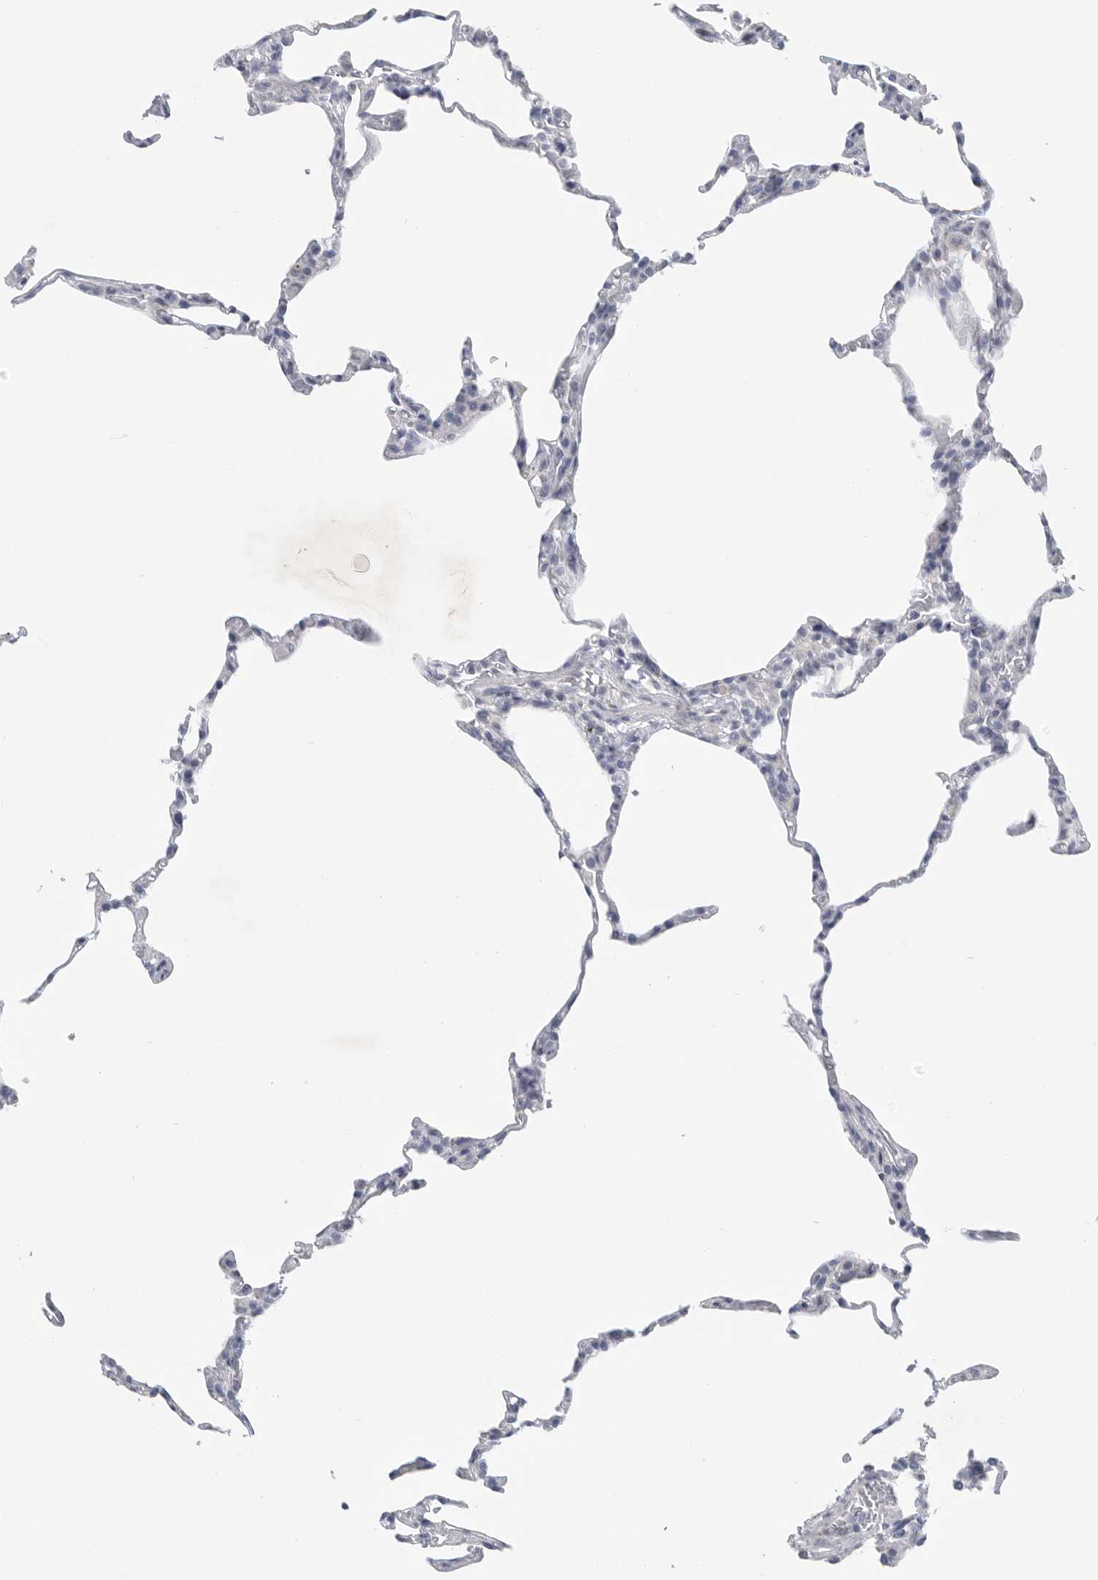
{"staining": {"intensity": "negative", "quantity": "none", "location": "none"}, "tissue": "lung", "cell_type": "Alveolar cells", "image_type": "normal", "snomed": [{"axis": "morphology", "description": "Normal tissue, NOS"}, {"axis": "topography", "description": "Lung"}], "caption": "Lung stained for a protein using immunohistochemistry (IHC) exhibits no staining alveolar cells.", "gene": "CAMK2B", "patient": {"sex": "male", "age": 20}}